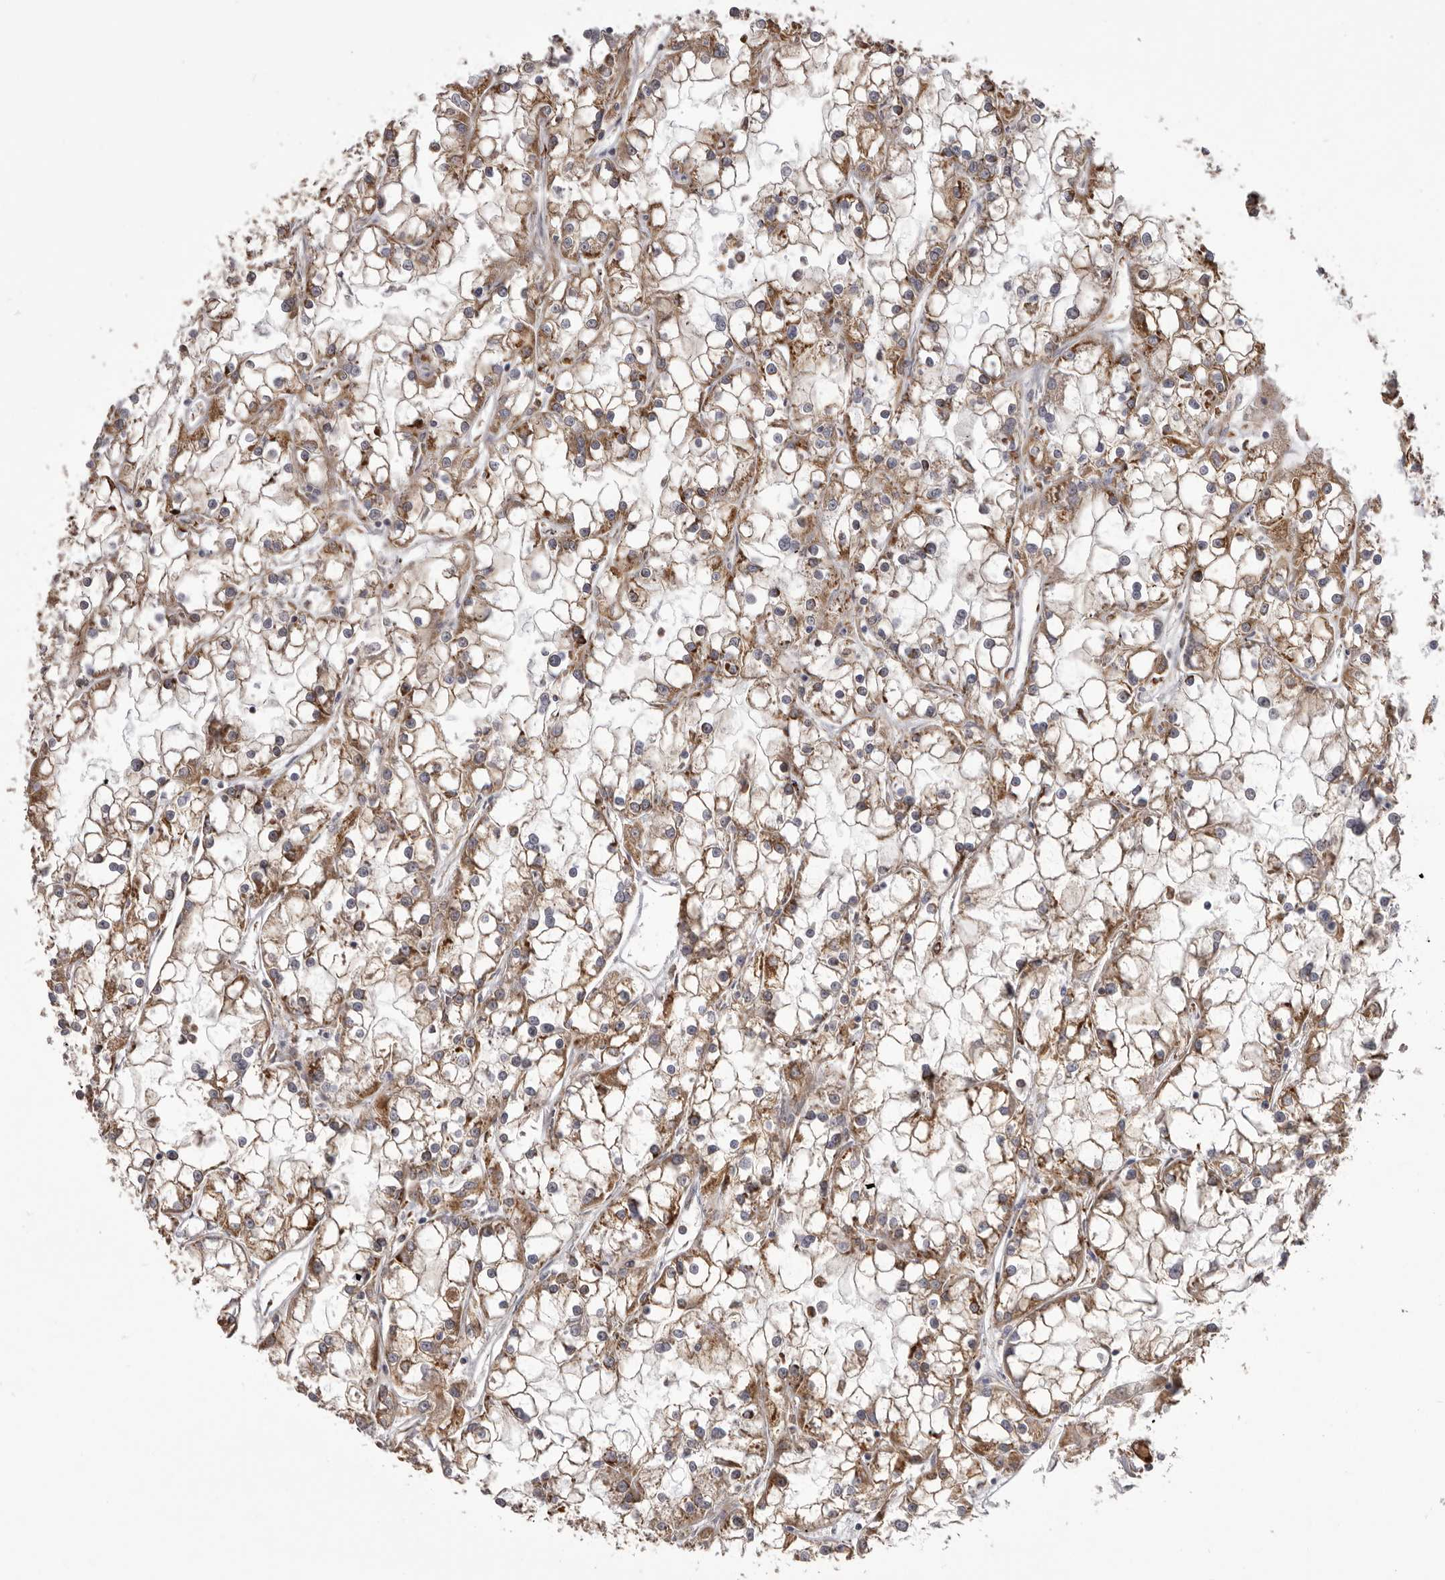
{"staining": {"intensity": "moderate", "quantity": ">75%", "location": "cytoplasmic/membranous"}, "tissue": "renal cancer", "cell_type": "Tumor cells", "image_type": "cancer", "snomed": [{"axis": "morphology", "description": "Adenocarcinoma, NOS"}, {"axis": "topography", "description": "Kidney"}], "caption": "High-power microscopy captured an IHC photomicrograph of renal cancer, revealing moderate cytoplasmic/membranous expression in about >75% of tumor cells.", "gene": "QRSL1", "patient": {"sex": "female", "age": 52}}